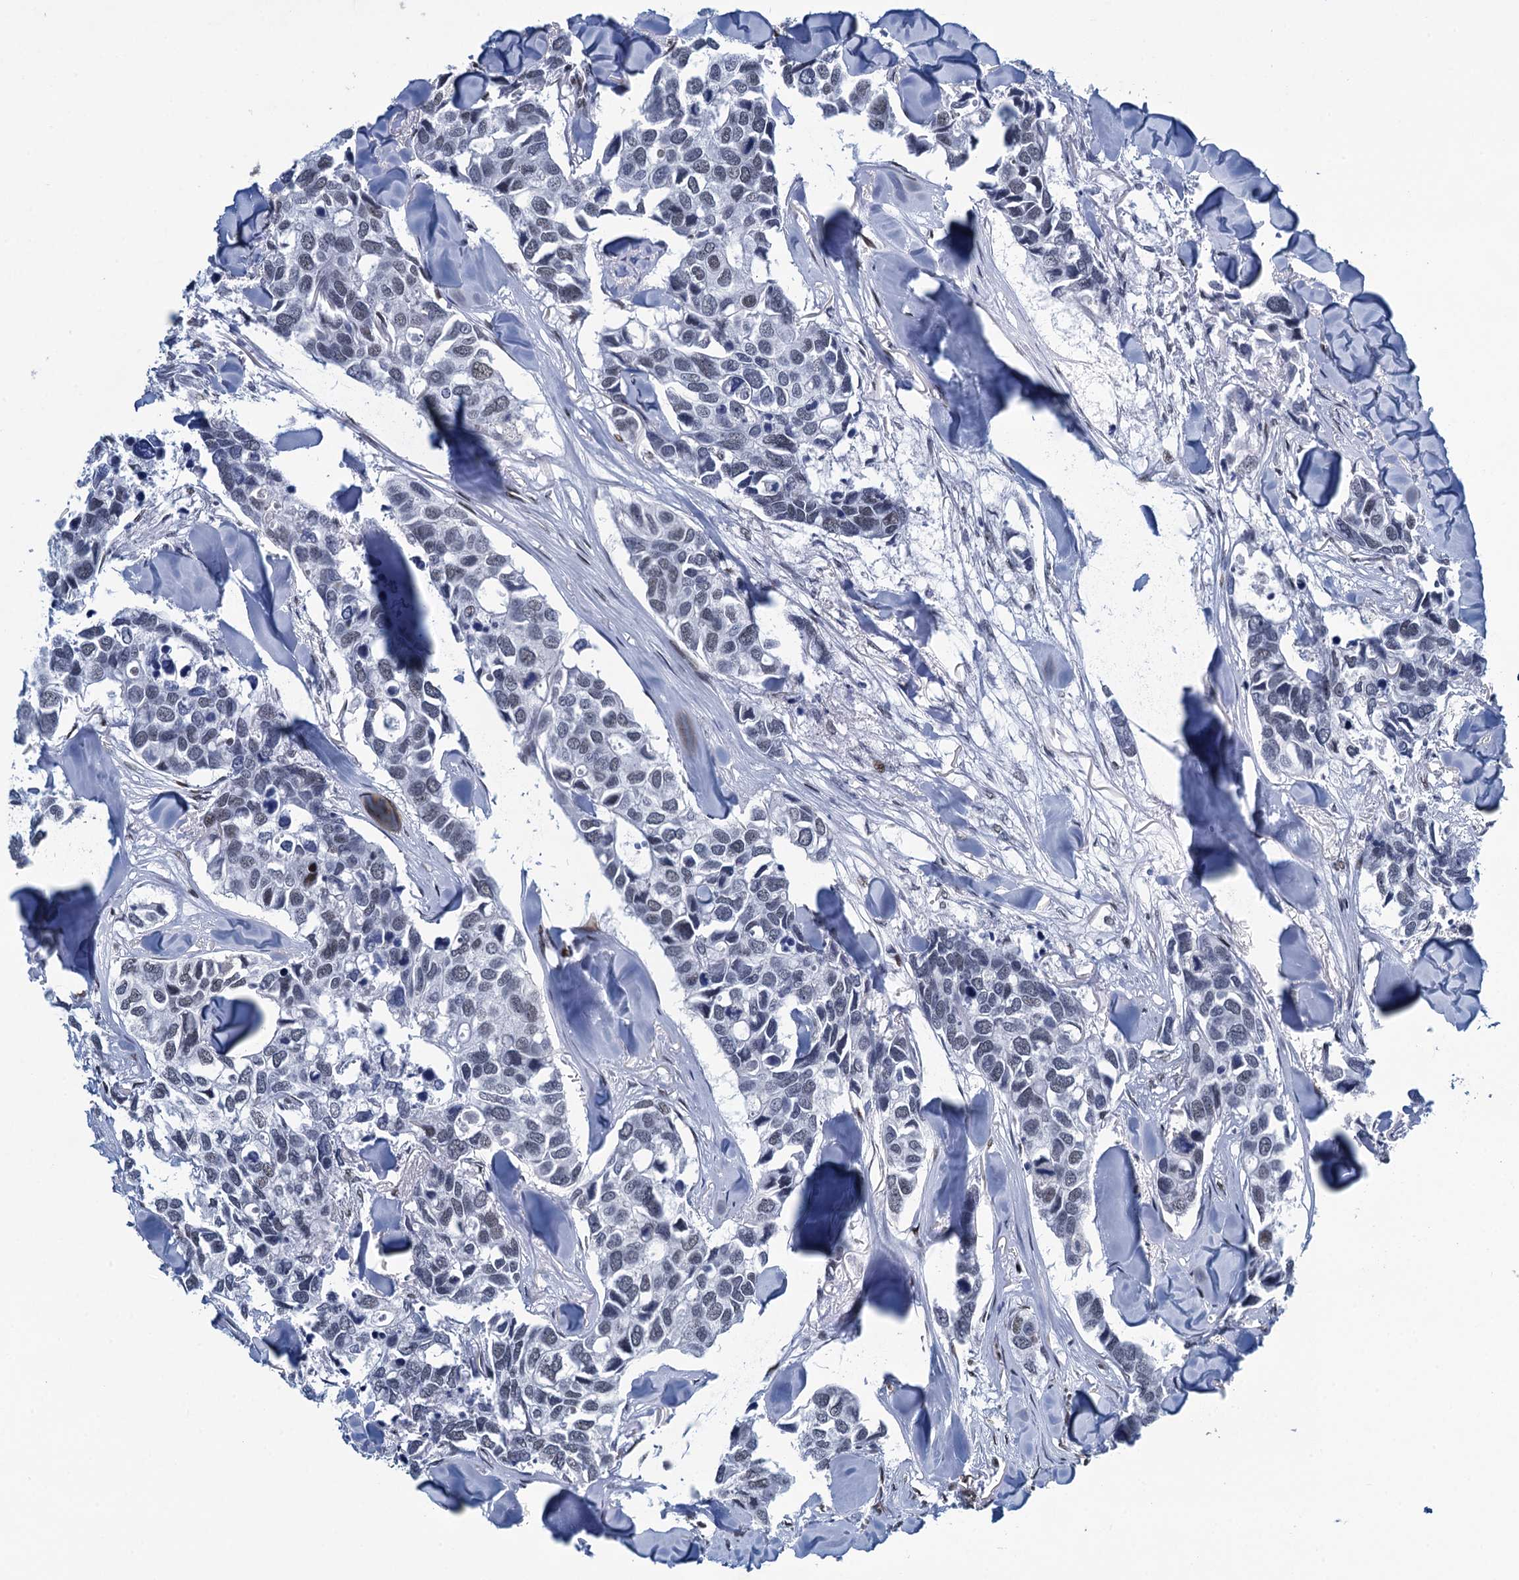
{"staining": {"intensity": "weak", "quantity": "<25%", "location": "nuclear"}, "tissue": "breast cancer", "cell_type": "Tumor cells", "image_type": "cancer", "snomed": [{"axis": "morphology", "description": "Duct carcinoma"}, {"axis": "topography", "description": "Breast"}], "caption": "DAB (3,3'-diaminobenzidine) immunohistochemical staining of human breast cancer (intraductal carcinoma) displays no significant staining in tumor cells.", "gene": "HNRNPUL2", "patient": {"sex": "female", "age": 83}}